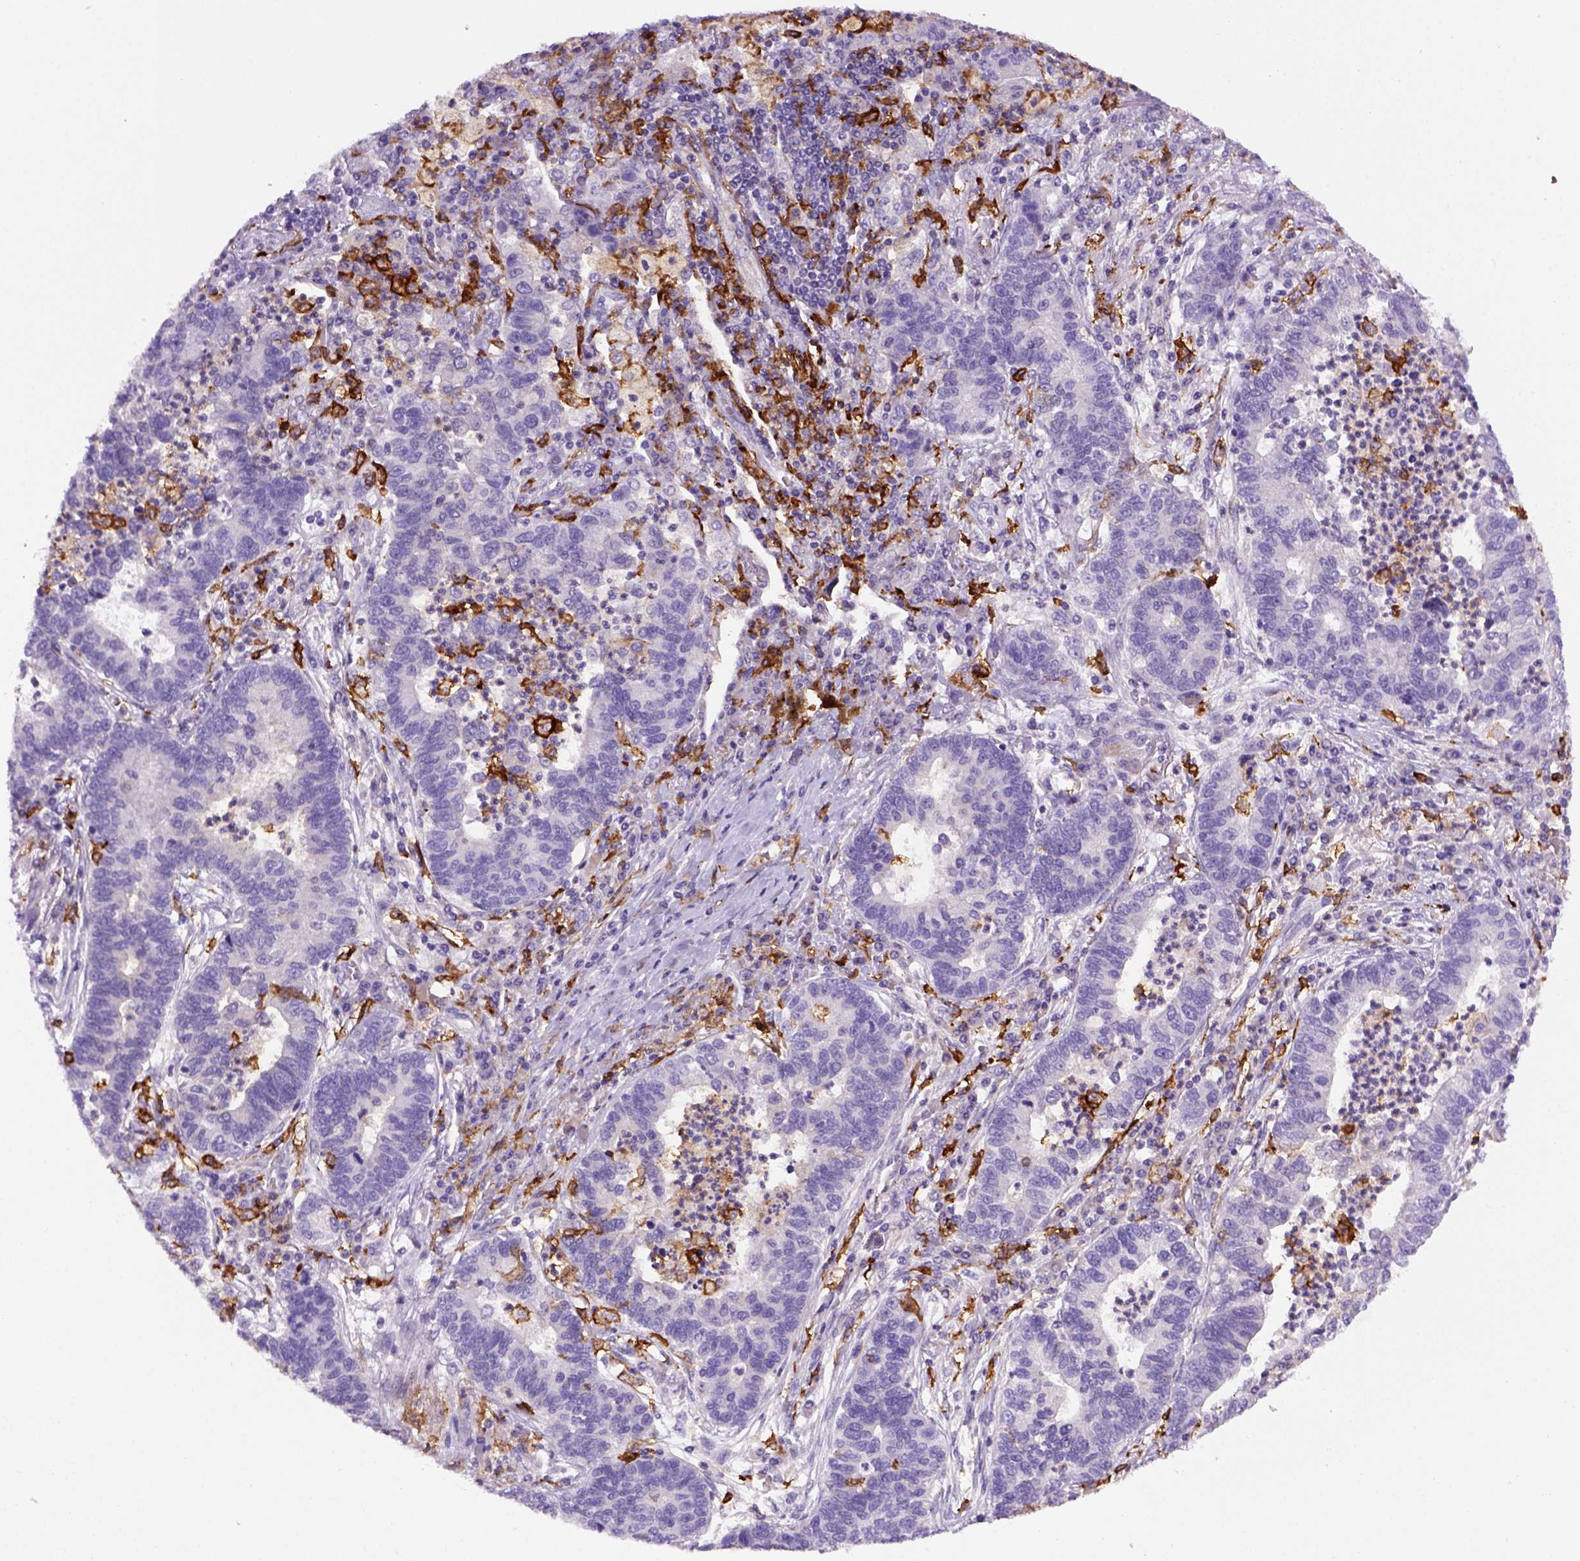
{"staining": {"intensity": "negative", "quantity": "none", "location": "none"}, "tissue": "lung cancer", "cell_type": "Tumor cells", "image_type": "cancer", "snomed": [{"axis": "morphology", "description": "Adenocarcinoma, NOS"}, {"axis": "topography", "description": "Lung"}], "caption": "IHC image of neoplastic tissue: adenocarcinoma (lung) stained with DAB exhibits no significant protein positivity in tumor cells.", "gene": "CD14", "patient": {"sex": "female", "age": 57}}